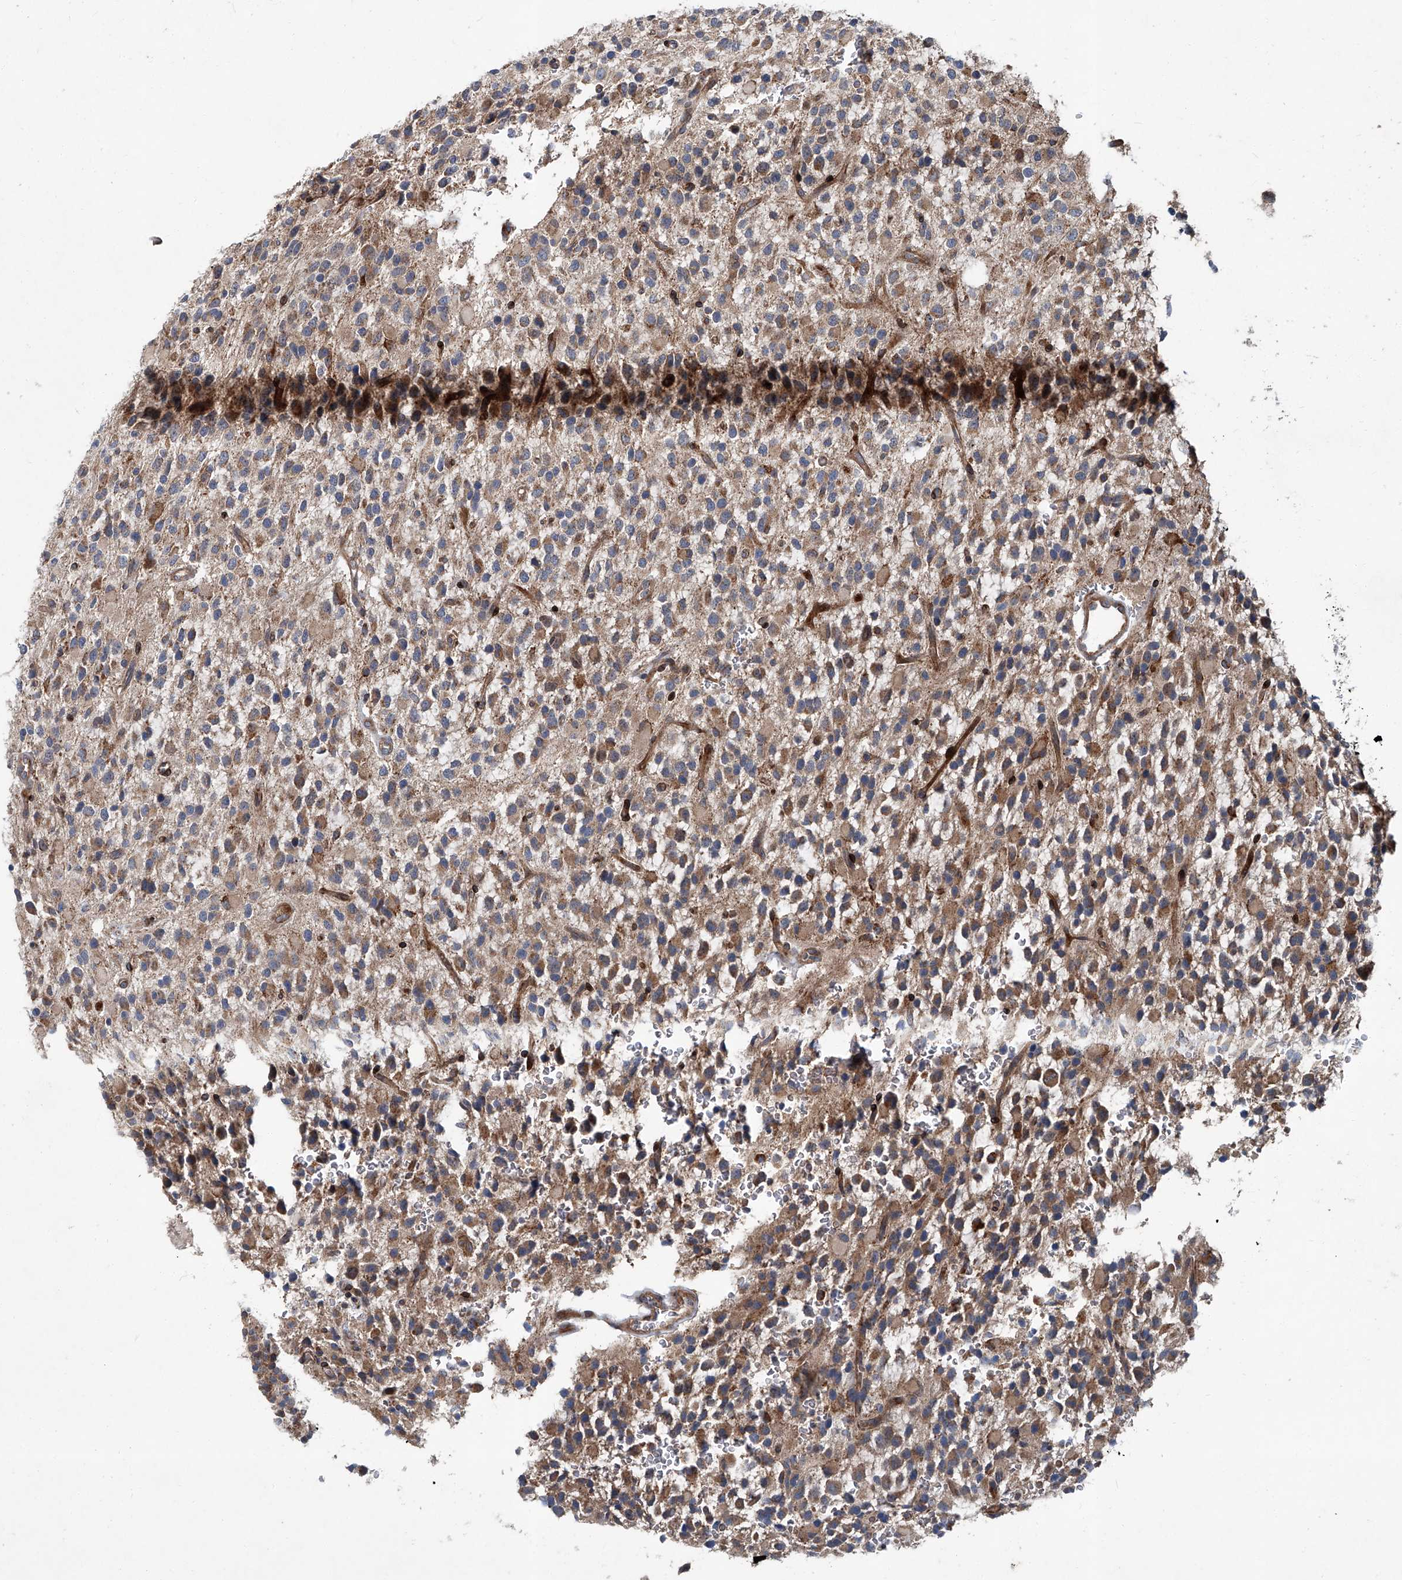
{"staining": {"intensity": "weak", "quantity": "25%-75%", "location": "cytoplasmic/membranous"}, "tissue": "glioma", "cell_type": "Tumor cells", "image_type": "cancer", "snomed": [{"axis": "morphology", "description": "Glioma, malignant, High grade"}, {"axis": "topography", "description": "Brain"}], "caption": "This image exhibits immunohistochemistry staining of human glioma, with low weak cytoplasmic/membranous expression in about 25%-75% of tumor cells.", "gene": "GPR132", "patient": {"sex": "male", "age": 34}}